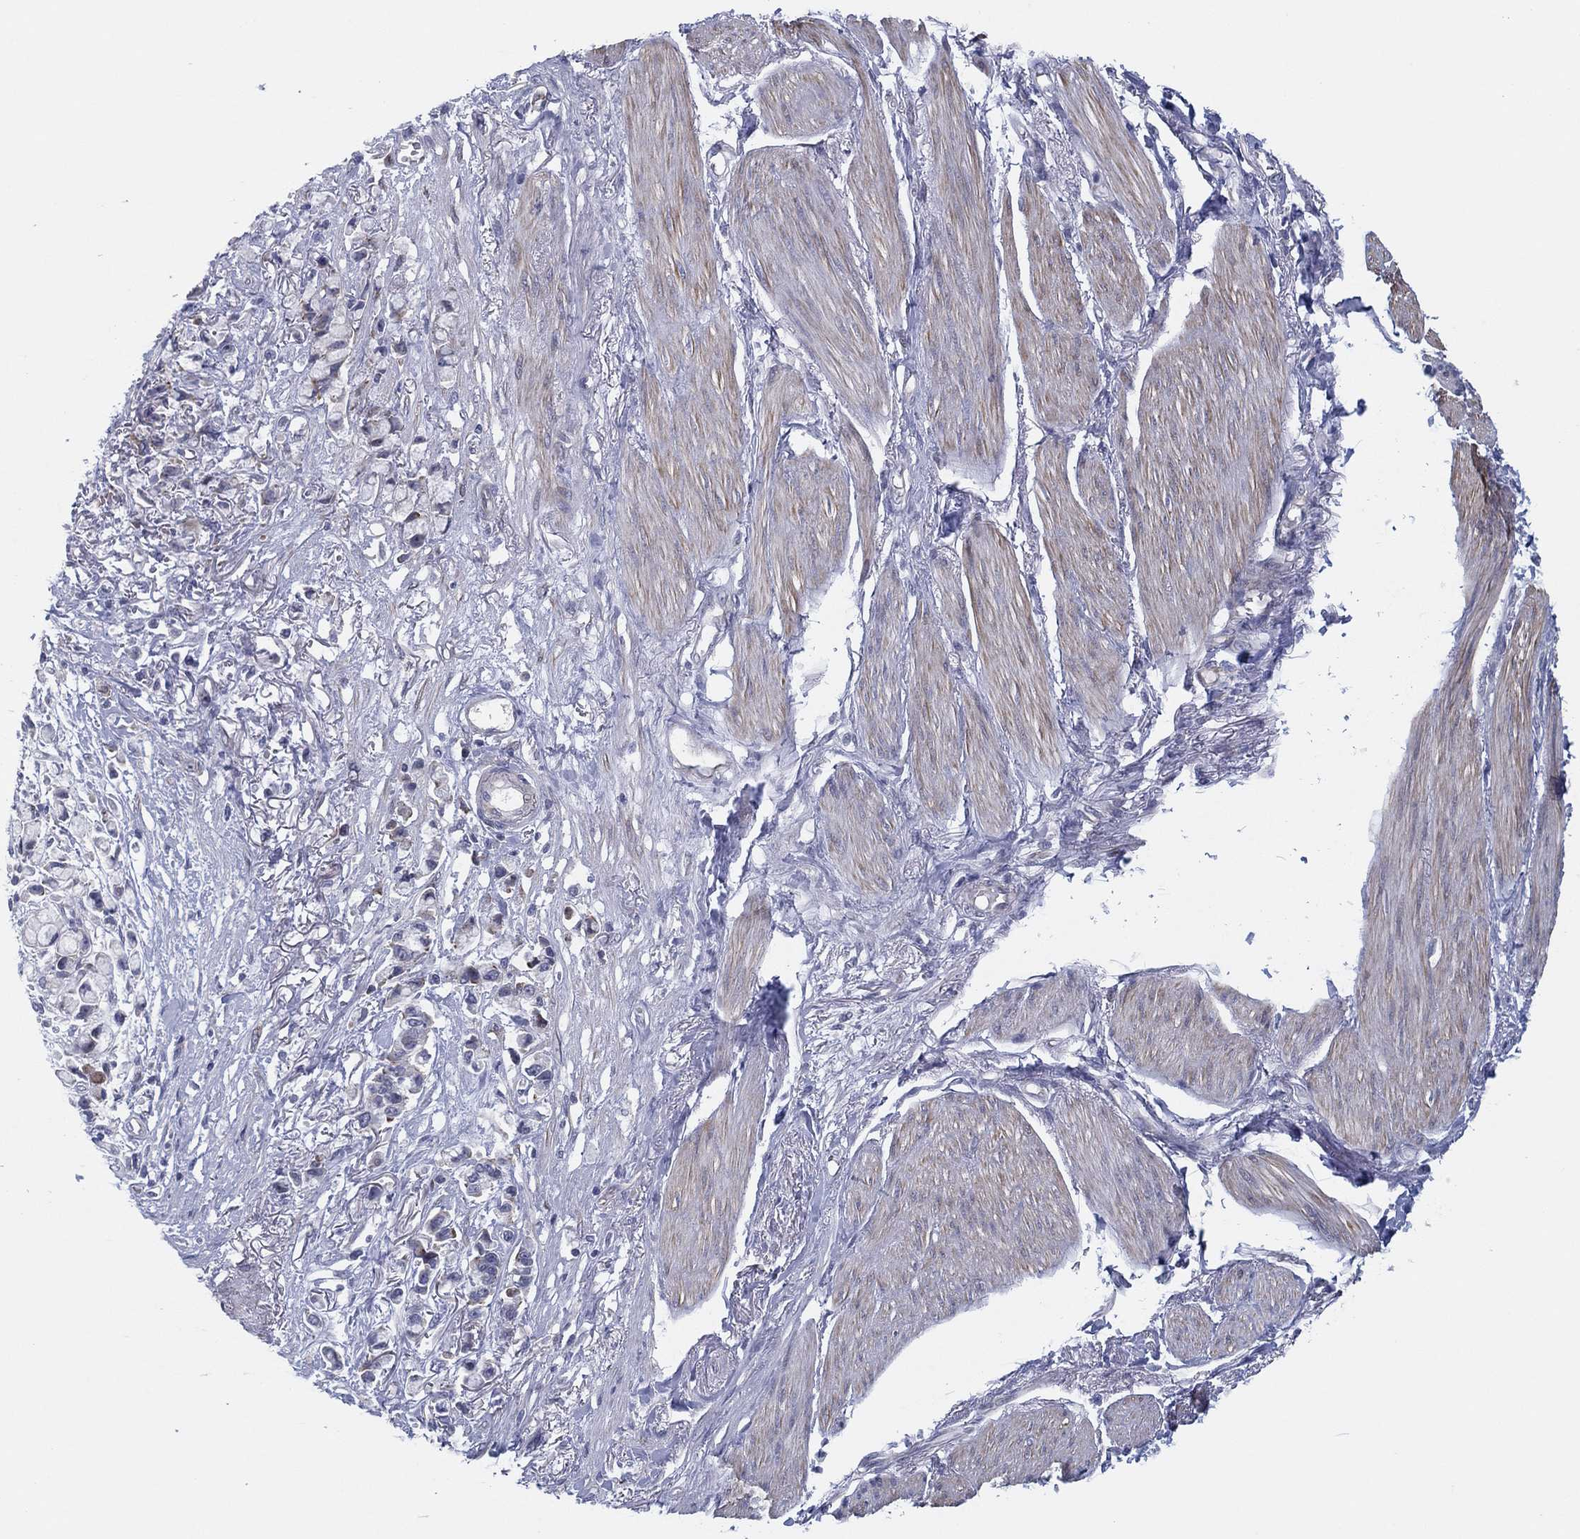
{"staining": {"intensity": "negative", "quantity": "none", "location": "none"}, "tissue": "stomach cancer", "cell_type": "Tumor cells", "image_type": "cancer", "snomed": [{"axis": "morphology", "description": "Adenocarcinoma, NOS"}, {"axis": "topography", "description": "Stomach"}], "caption": "Immunohistochemistry micrograph of stomach cancer stained for a protein (brown), which displays no staining in tumor cells.", "gene": "HEATR4", "patient": {"sex": "female", "age": 81}}